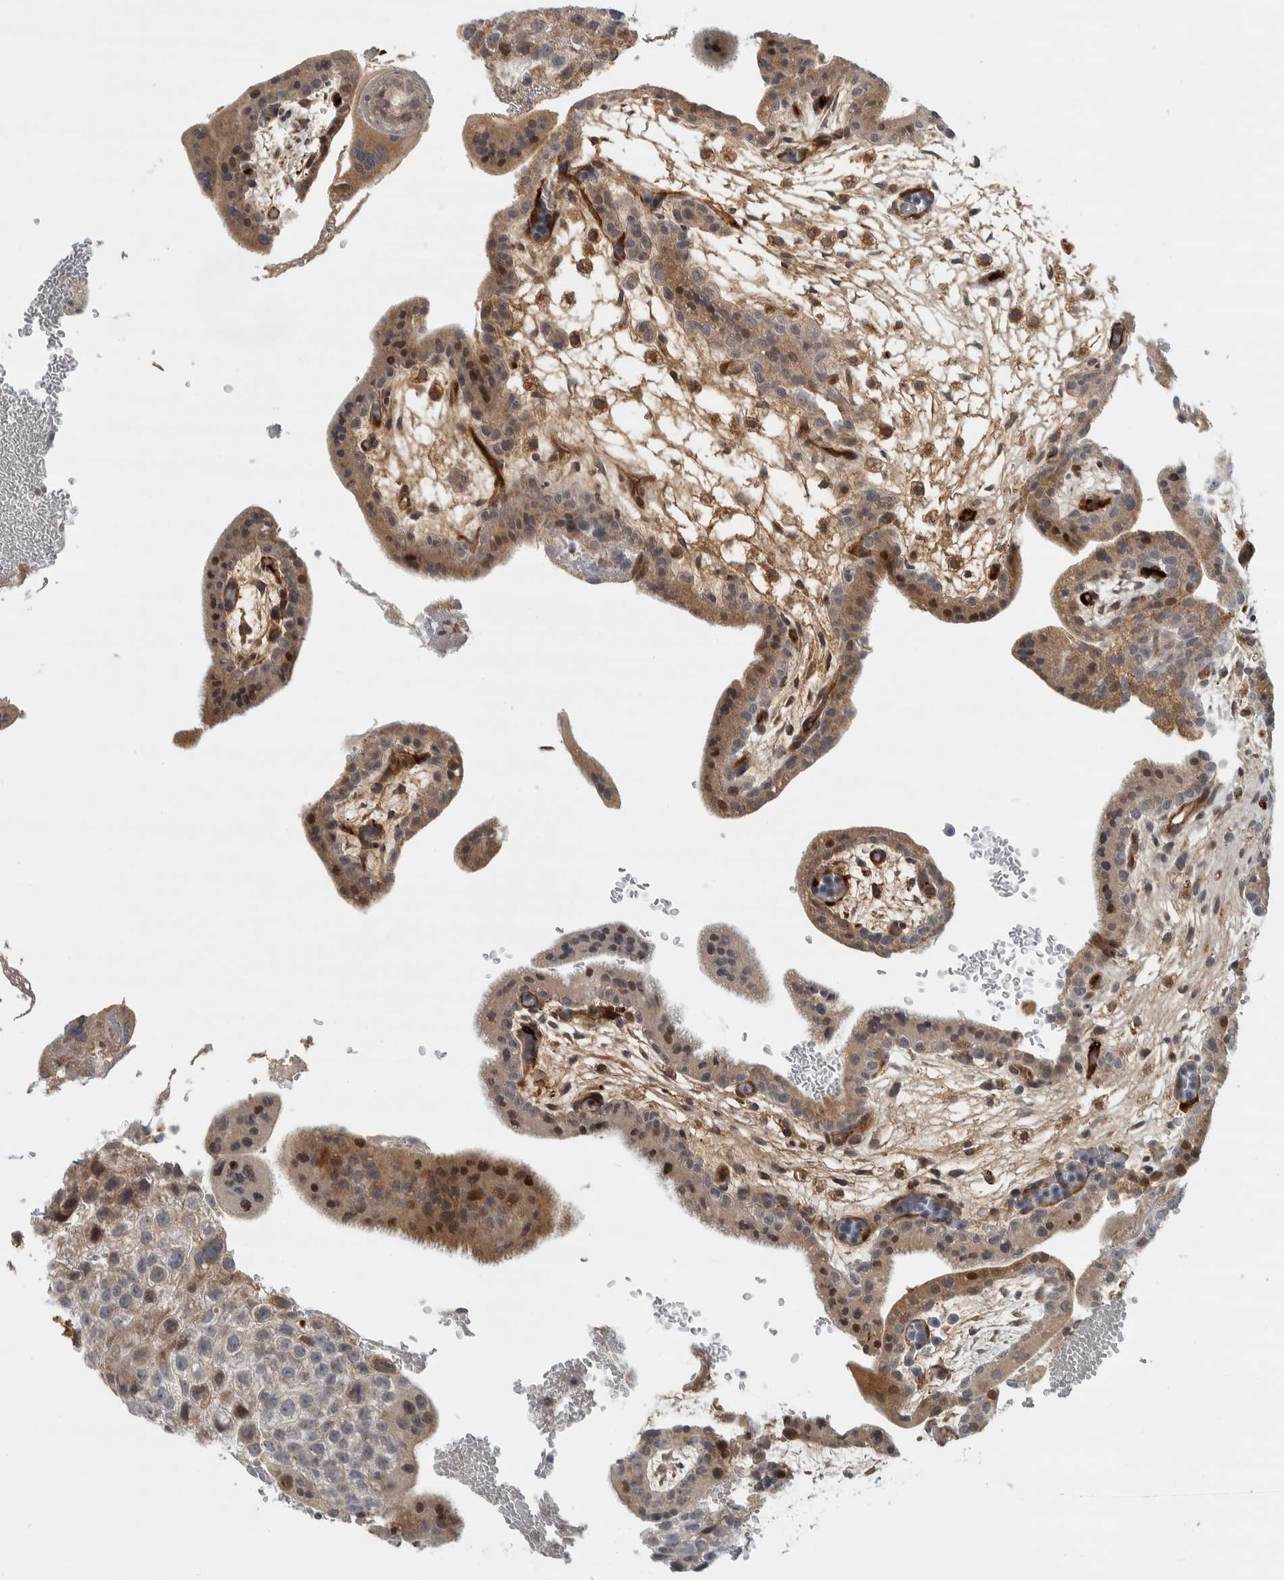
{"staining": {"intensity": "weak", "quantity": ">75%", "location": "cytoplasmic/membranous"}, "tissue": "placenta", "cell_type": "Decidual cells", "image_type": "normal", "snomed": [{"axis": "morphology", "description": "Normal tissue, NOS"}, {"axis": "topography", "description": "Placenta"}], "caption": "Protein analysis of normal placenta exhibits weak cytoplasmic/membranous expression in approximately >75% of decidual cells.", "gene": "AFP", "patient": {"sex": "female", "age": 35}}